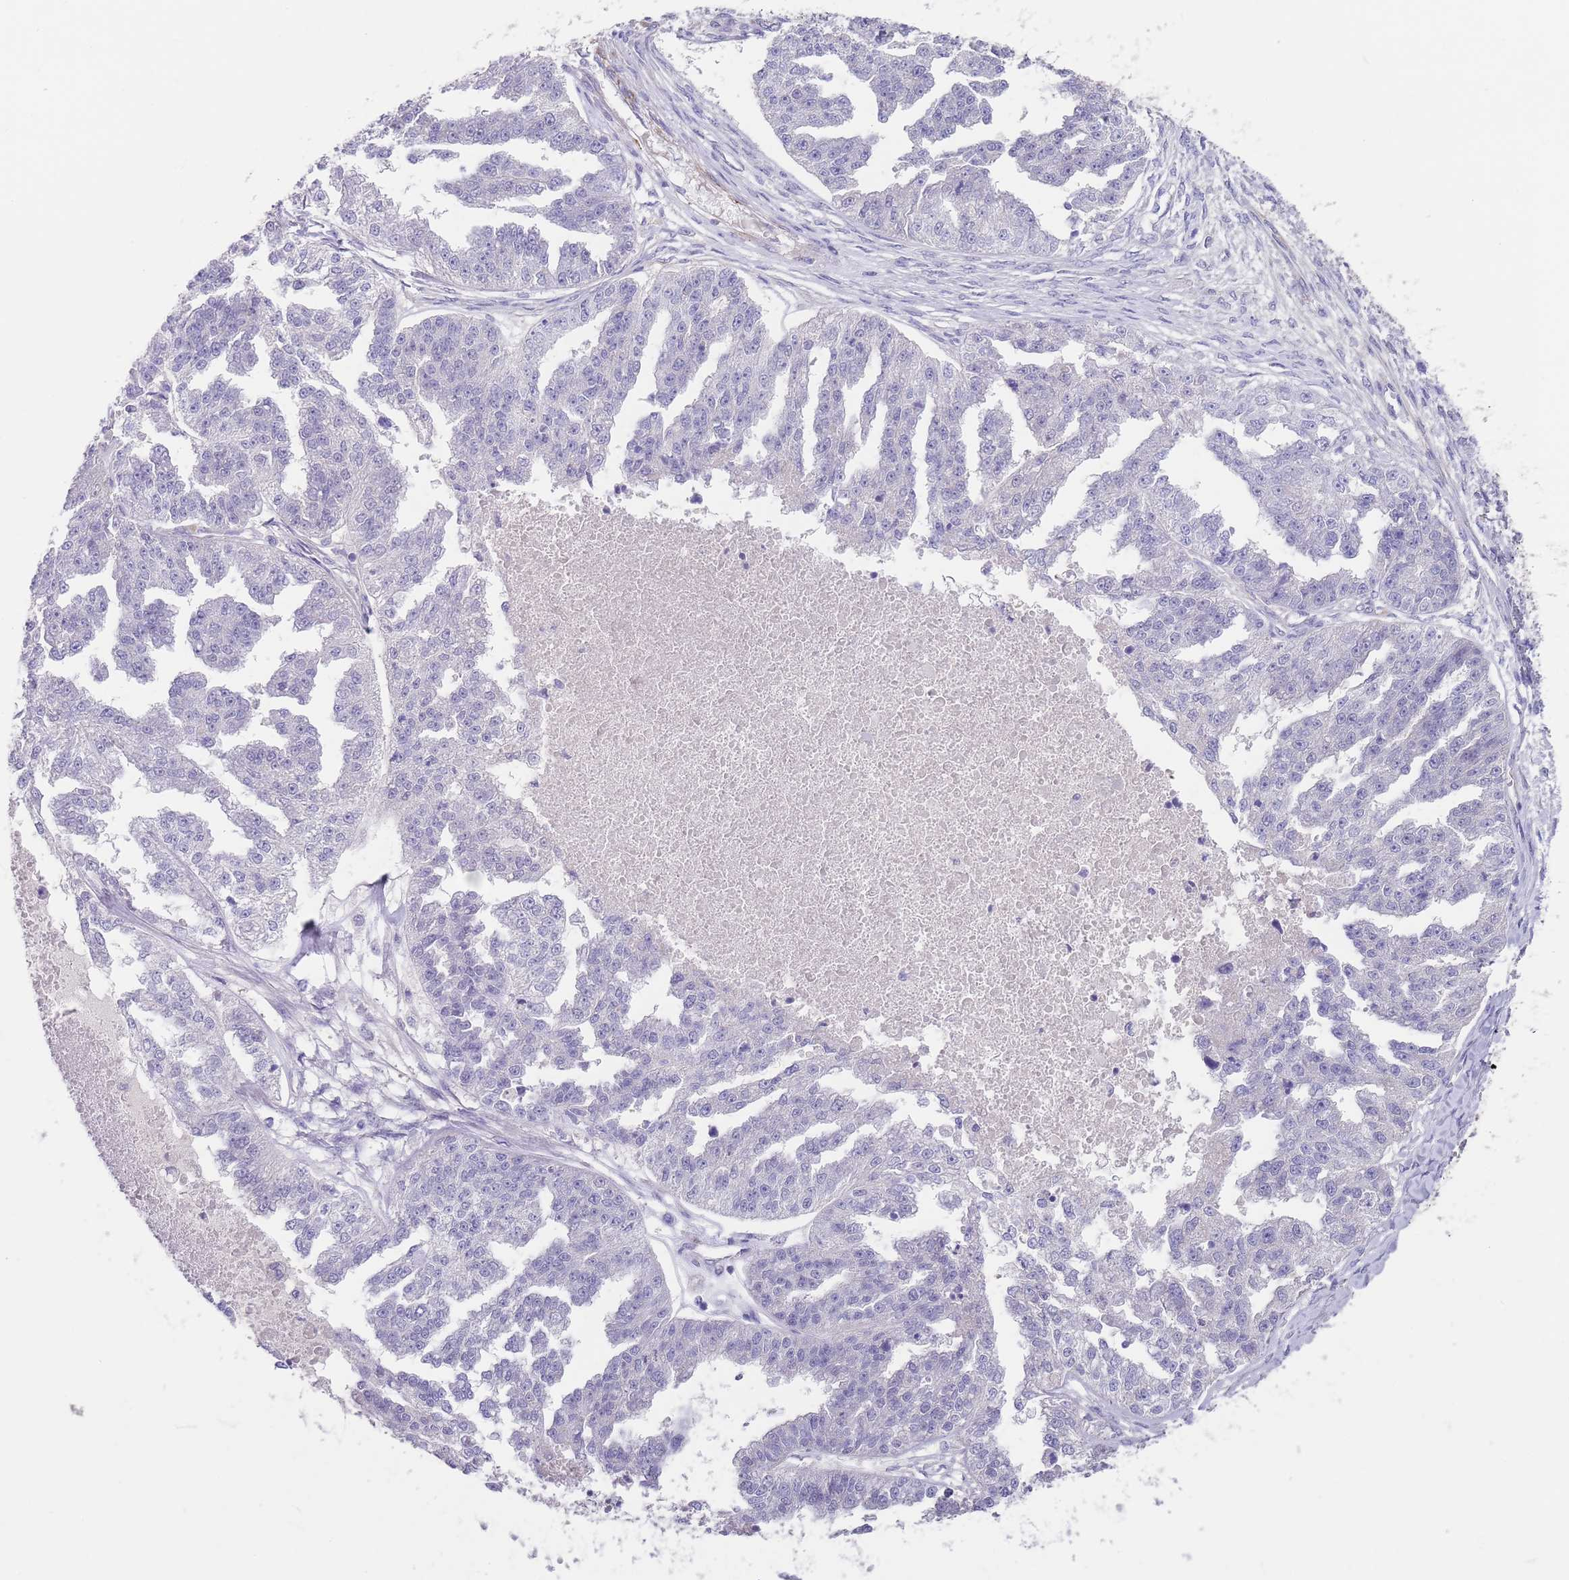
{"staining": {"intensity": "negative", "quantity": "none", "location": "none"}, "tissue": "ovarian cancer", "cell_type": "Tumor cells", "image_type": "cancer", "snomed": [{"axis": "morphology", "description": "Cystadenocarcinoma, serous, NOS"}, {"axis": "topography", "description": "Ovary"}], "caption": "Ovarian cancer (serous cystadenocarcinoma) stained for a protein using immunohistochemistry (IHC) exhibits no positivity tumor cells.", "gene": "RNF169", "patient": {"sex": "female", "age": 58}}